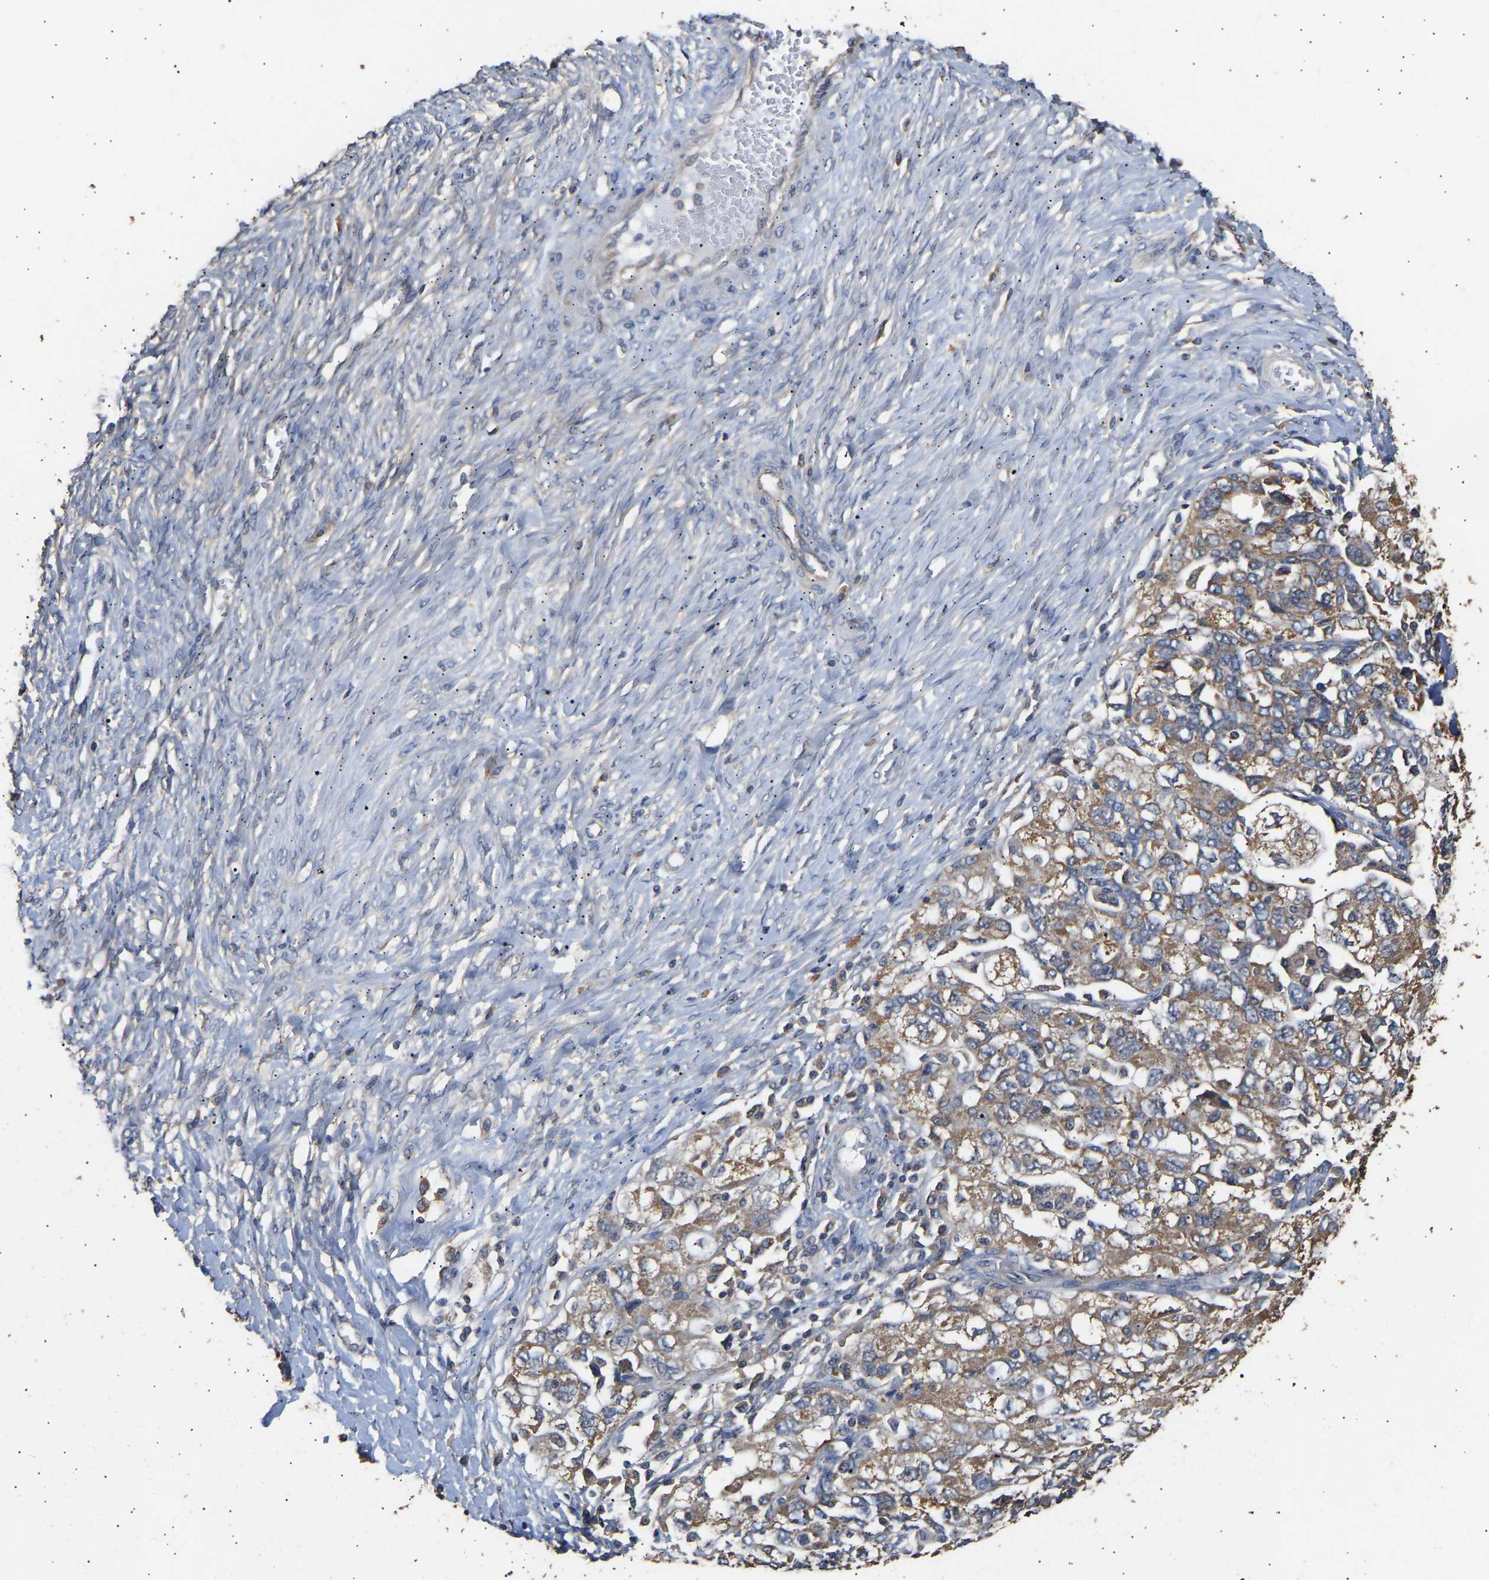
{"staining": {"intensity": "moderate", "quantity": ">75%", "location": "cytoplasmic/membranous"}, "tissue": "ovarian cancer", "cell_type": "Tumor cells", "image_type": "cancer", "snomed": [{"axis": "morphology", "description": "Carcinoma, NOS"}, {"axis": "morphology", "description": "Cystadenocarcinoma, serous, NOS"}, {"axis": "topography", "description": "Ovary"}], "caption": "Protein expression analysis of human ovarian cancer (carcinoma) reveals moderate cytoplasmic/membranous positivity in approximately >75% of tumor cells.", "gene": "ZNF26", "patient": {"sex": "female", "age": 69}}